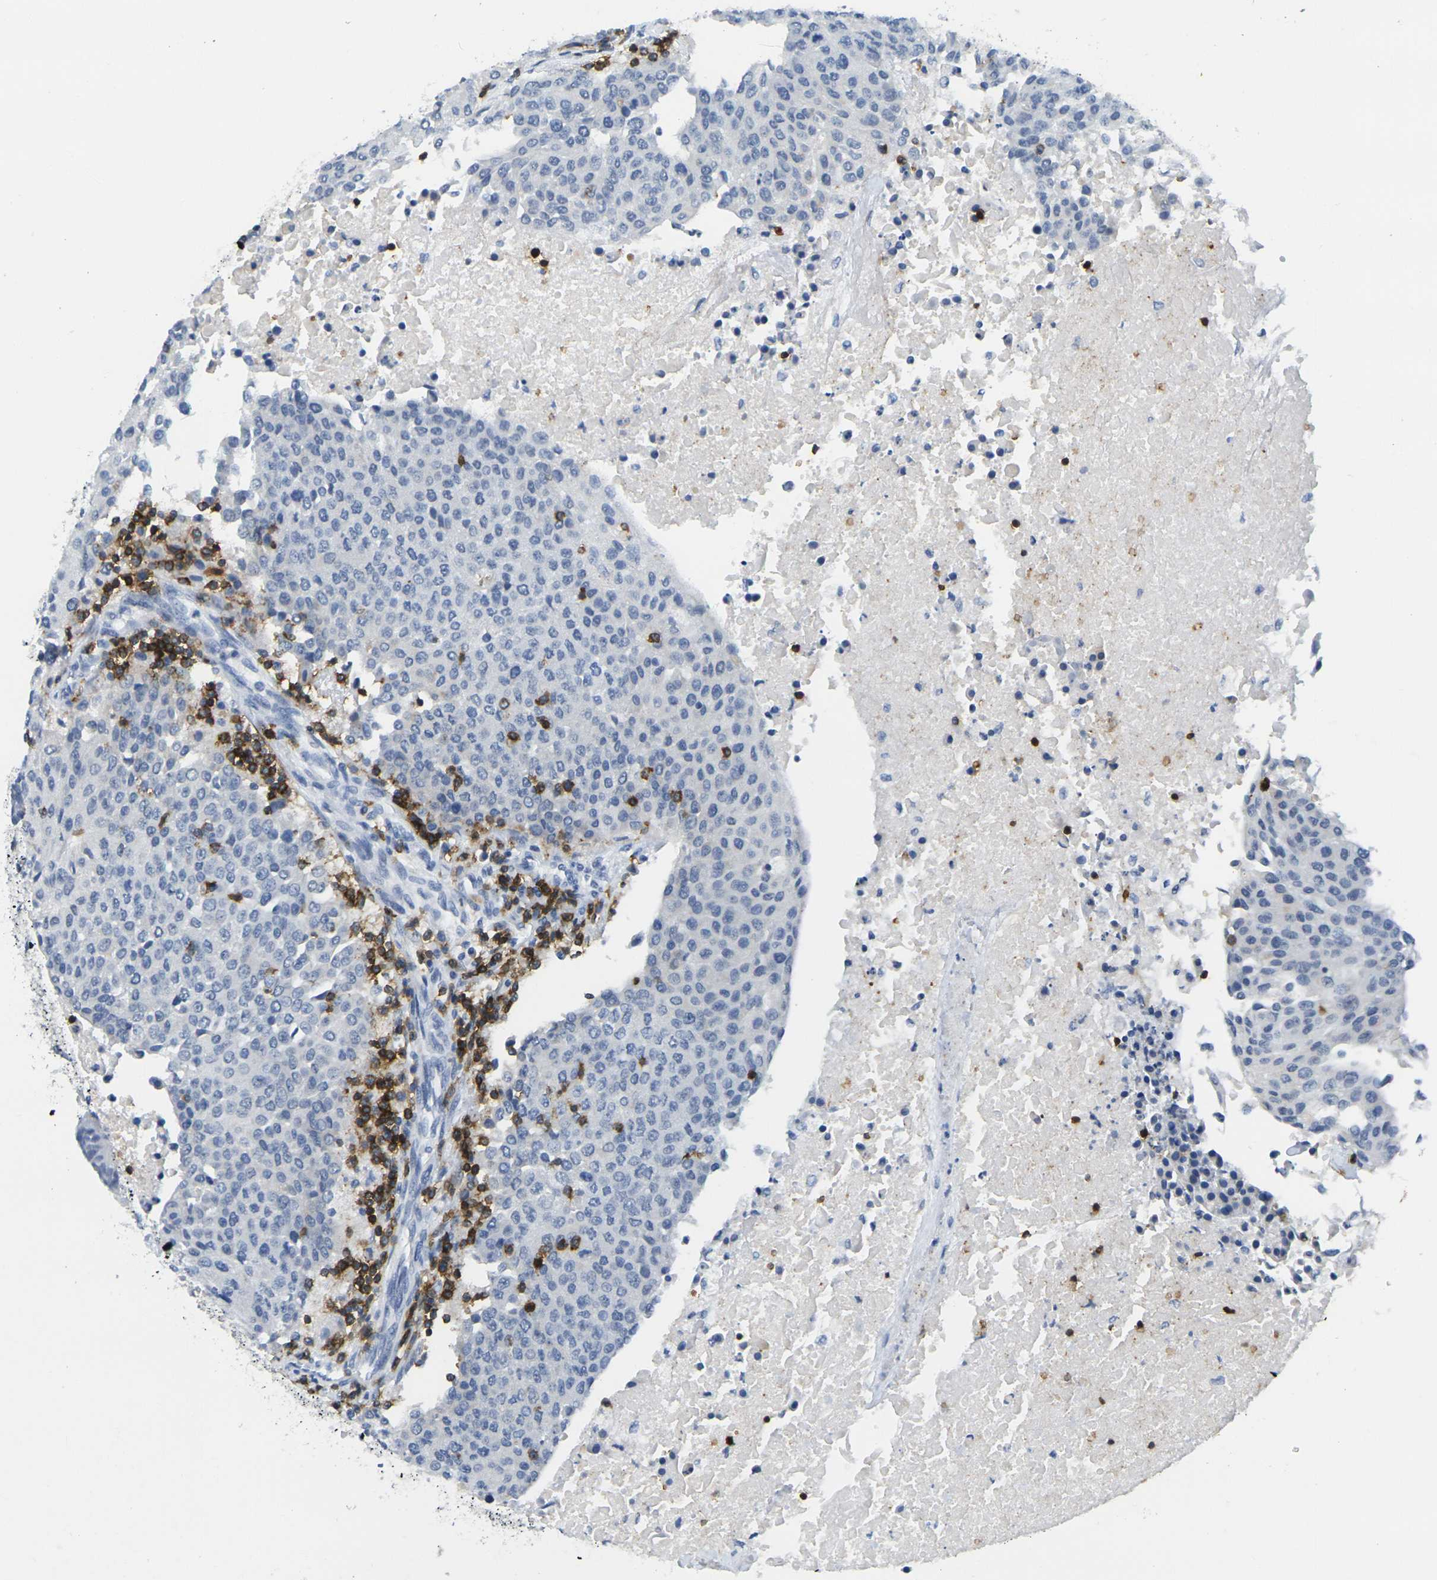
{"staining": {"intensity": "negative", "quantity": "none", "location": "none"}, "tissue": "urothelial cancer", "cell_type": "Tumor cells", "image_type": "cancer", "snomed": [{"axis": "morphology", "description": "Urothelial carcinoma, High grade"}, {"axis": "topography", "description": "Urinary bladder"}], "caption": "This is a photomicrograph of immunohistochemistry staining of urothelial cancer, which shows no expression in tumor cells.", "gene": "CD3D", "patient": {"sex": "female", "age": 85}}